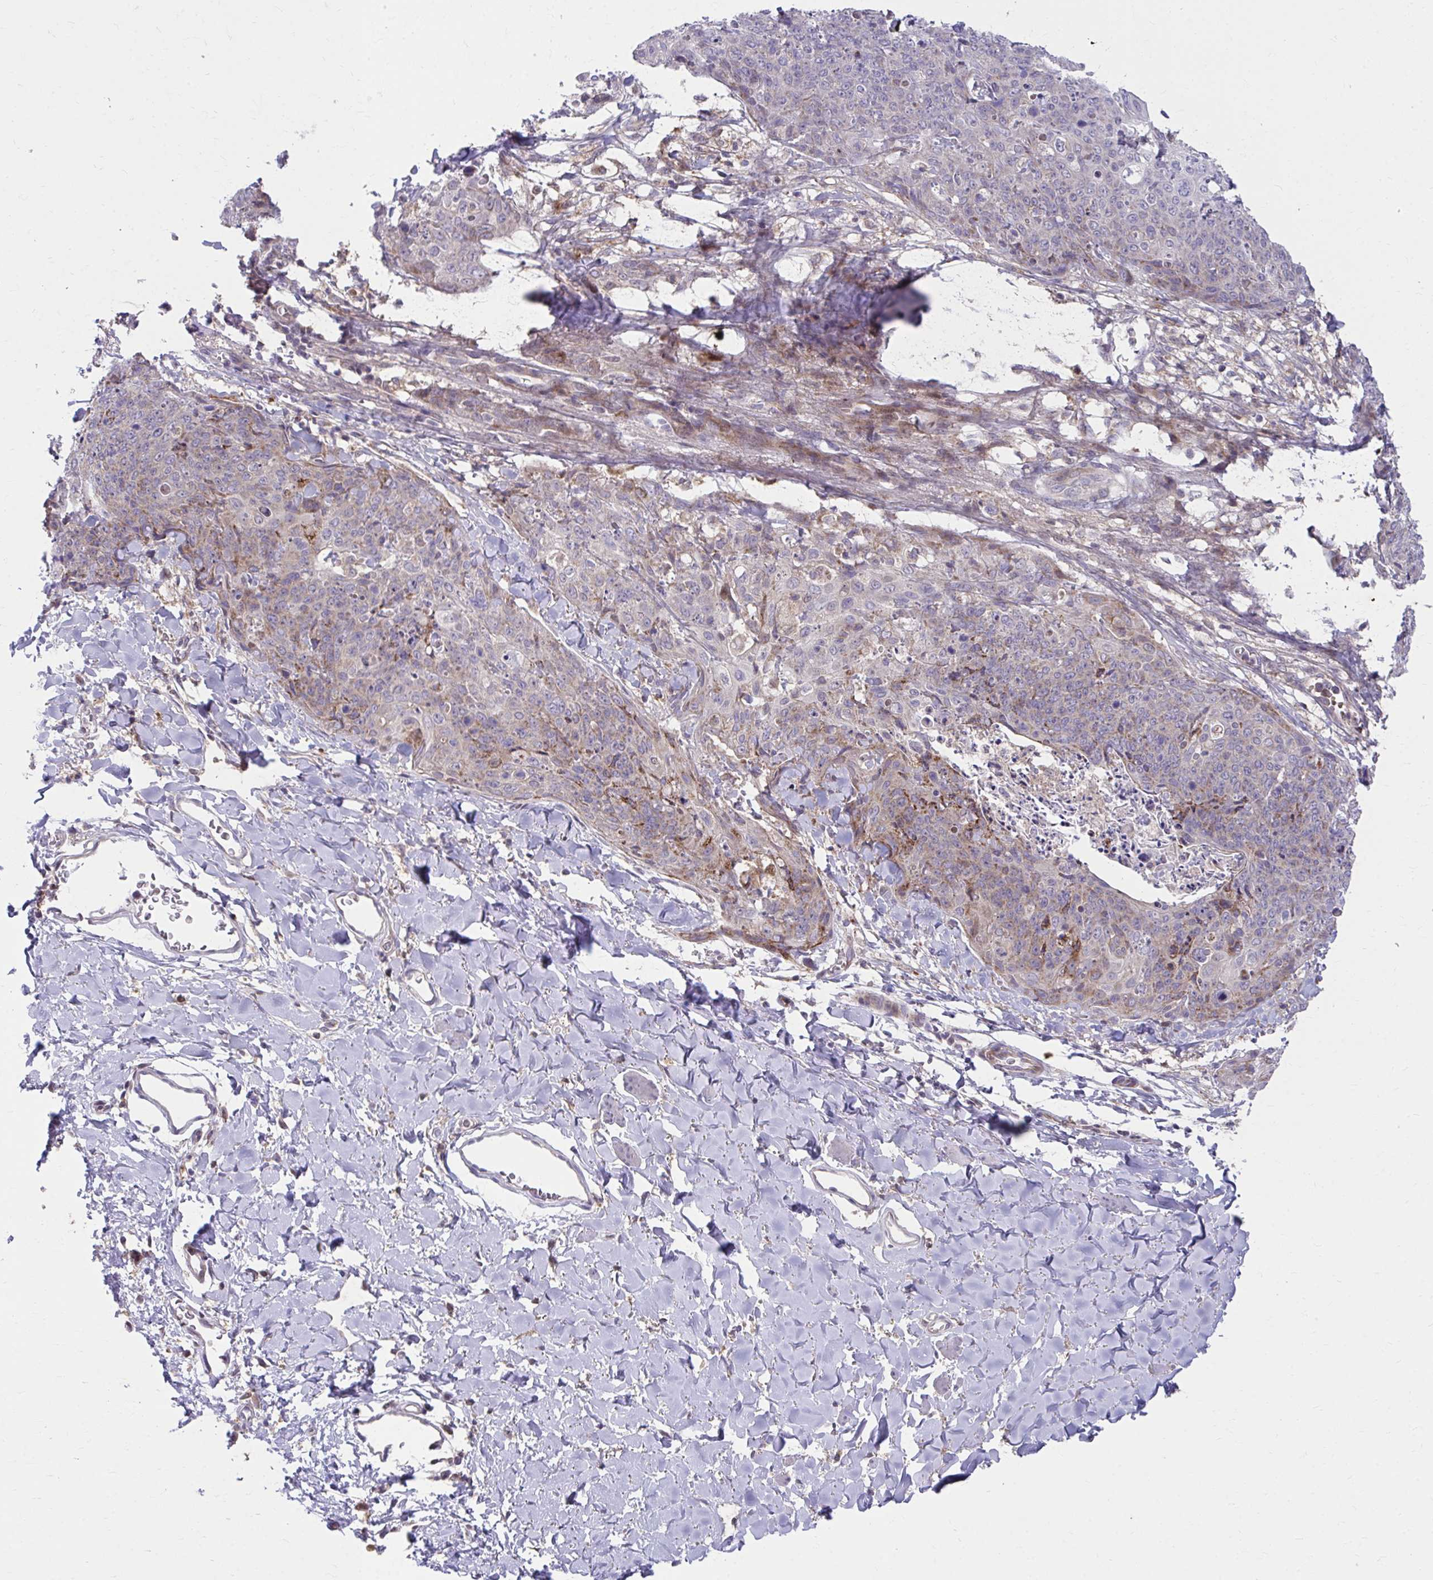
{"staining": {"intensity": "weak", "quantity": "<25%", "location": "cytoplasmic/membranous"}, "tissue": "skin cancer", "cell_type": "Tumor cells", "image_type": "cancer", "snomed": [{"axis": "morphology", "description": "Squamous cell carcinoma, NOS"}, {"axis": "topography", "description": "Skin"}, {"axis": "topography", "description": "Vulva"}], "caption": "Immunohistochemistry (IHC) of human skin squamous cell carcinoma displays no staining in tumor cells.", "gene": "C16orf54", "patient": {"sex": "female", "age": 85}}